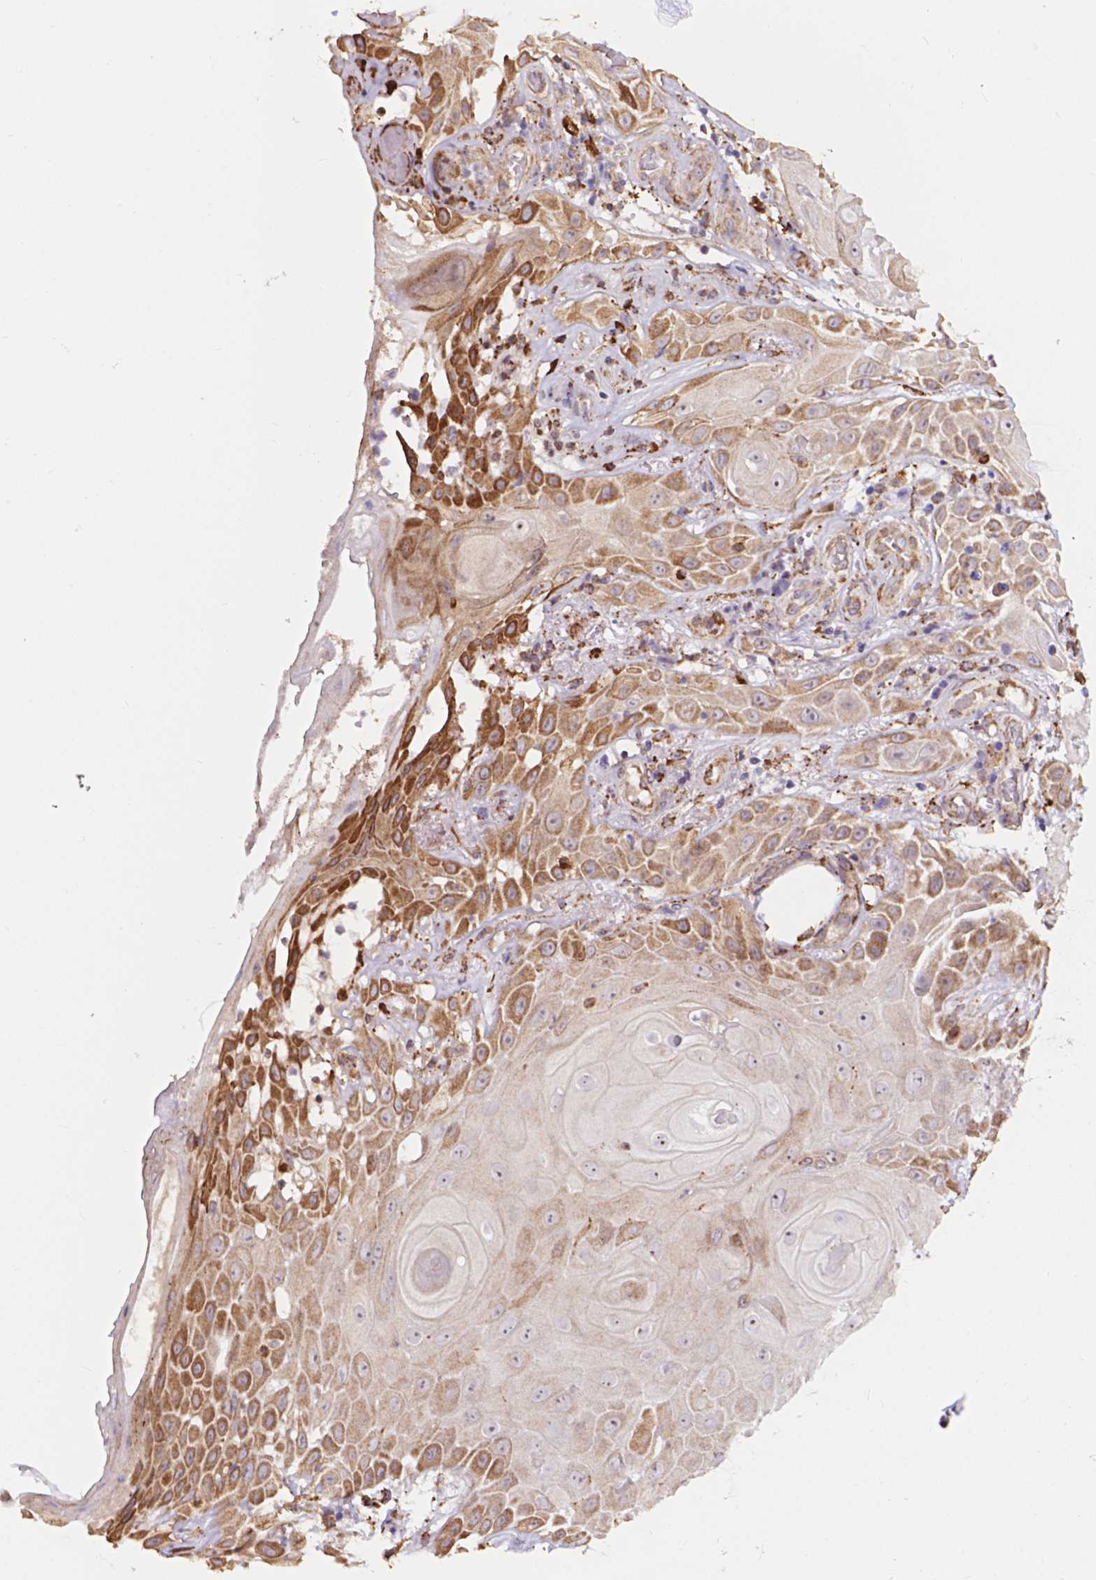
{"staining": {"intensity": "moderate", "quantity": "<25%", "location": "cytoplasmic/membranous"}, "tissue": "skin cancer", "cell_type": "Tumor cells", "image_type": "cancer", "snomed": [{"axis": "morphology", "description": "Squamous cell carcinoma, NOS"}, {"axis": "topography", "description": "Skin"}], "caption": "High-magnification brightfield microscopy of skin cancer (squamous cell carcinoma) stained with DAB (brown) and counterstained with hematoxylin (blue). tumor cells exhibit moderate cytoplasmic/membranous staining is seen in about<25% of cells.", "gene": "IPO11", "patient": {"sex": "male", "age": 62}}